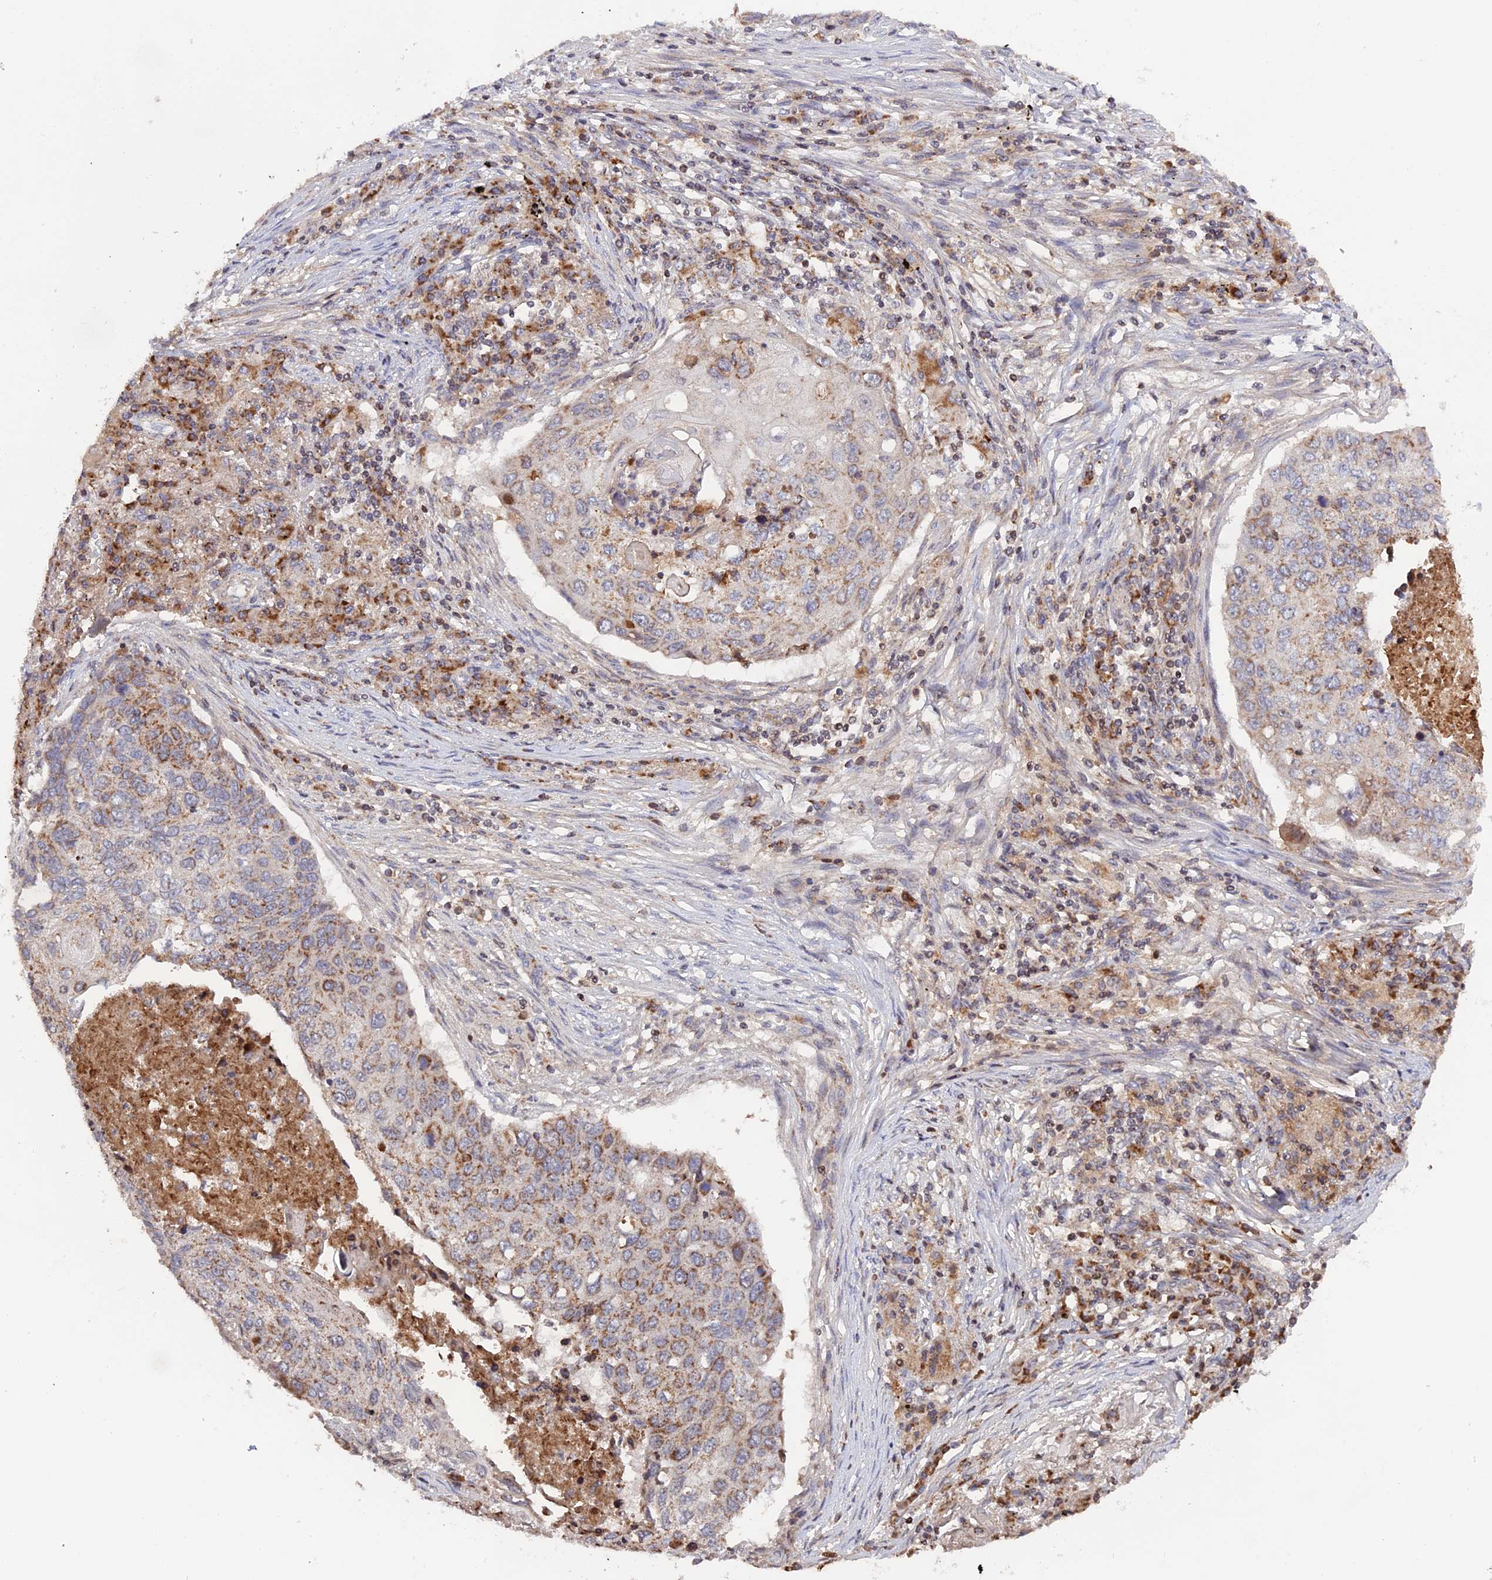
{"staining": {"intensity": "weak", "quantity": "<25%", "location": "cytoplasmic/membranous"}, "tissue": "lung cancer", "cell_type": "Tumor cells", "image_type": "cancer", "snomed": [{"axis": "morphology", "description": "Squamous cell carcinoma, NOS"}, {"axis": "topography", "description": "Lung"}], "caption": "Micrograph shows no significant protein staining in tumor cells of lung cancer.", "gene": "MPV17L", "patient": {"sex": "female", "age": 63}}